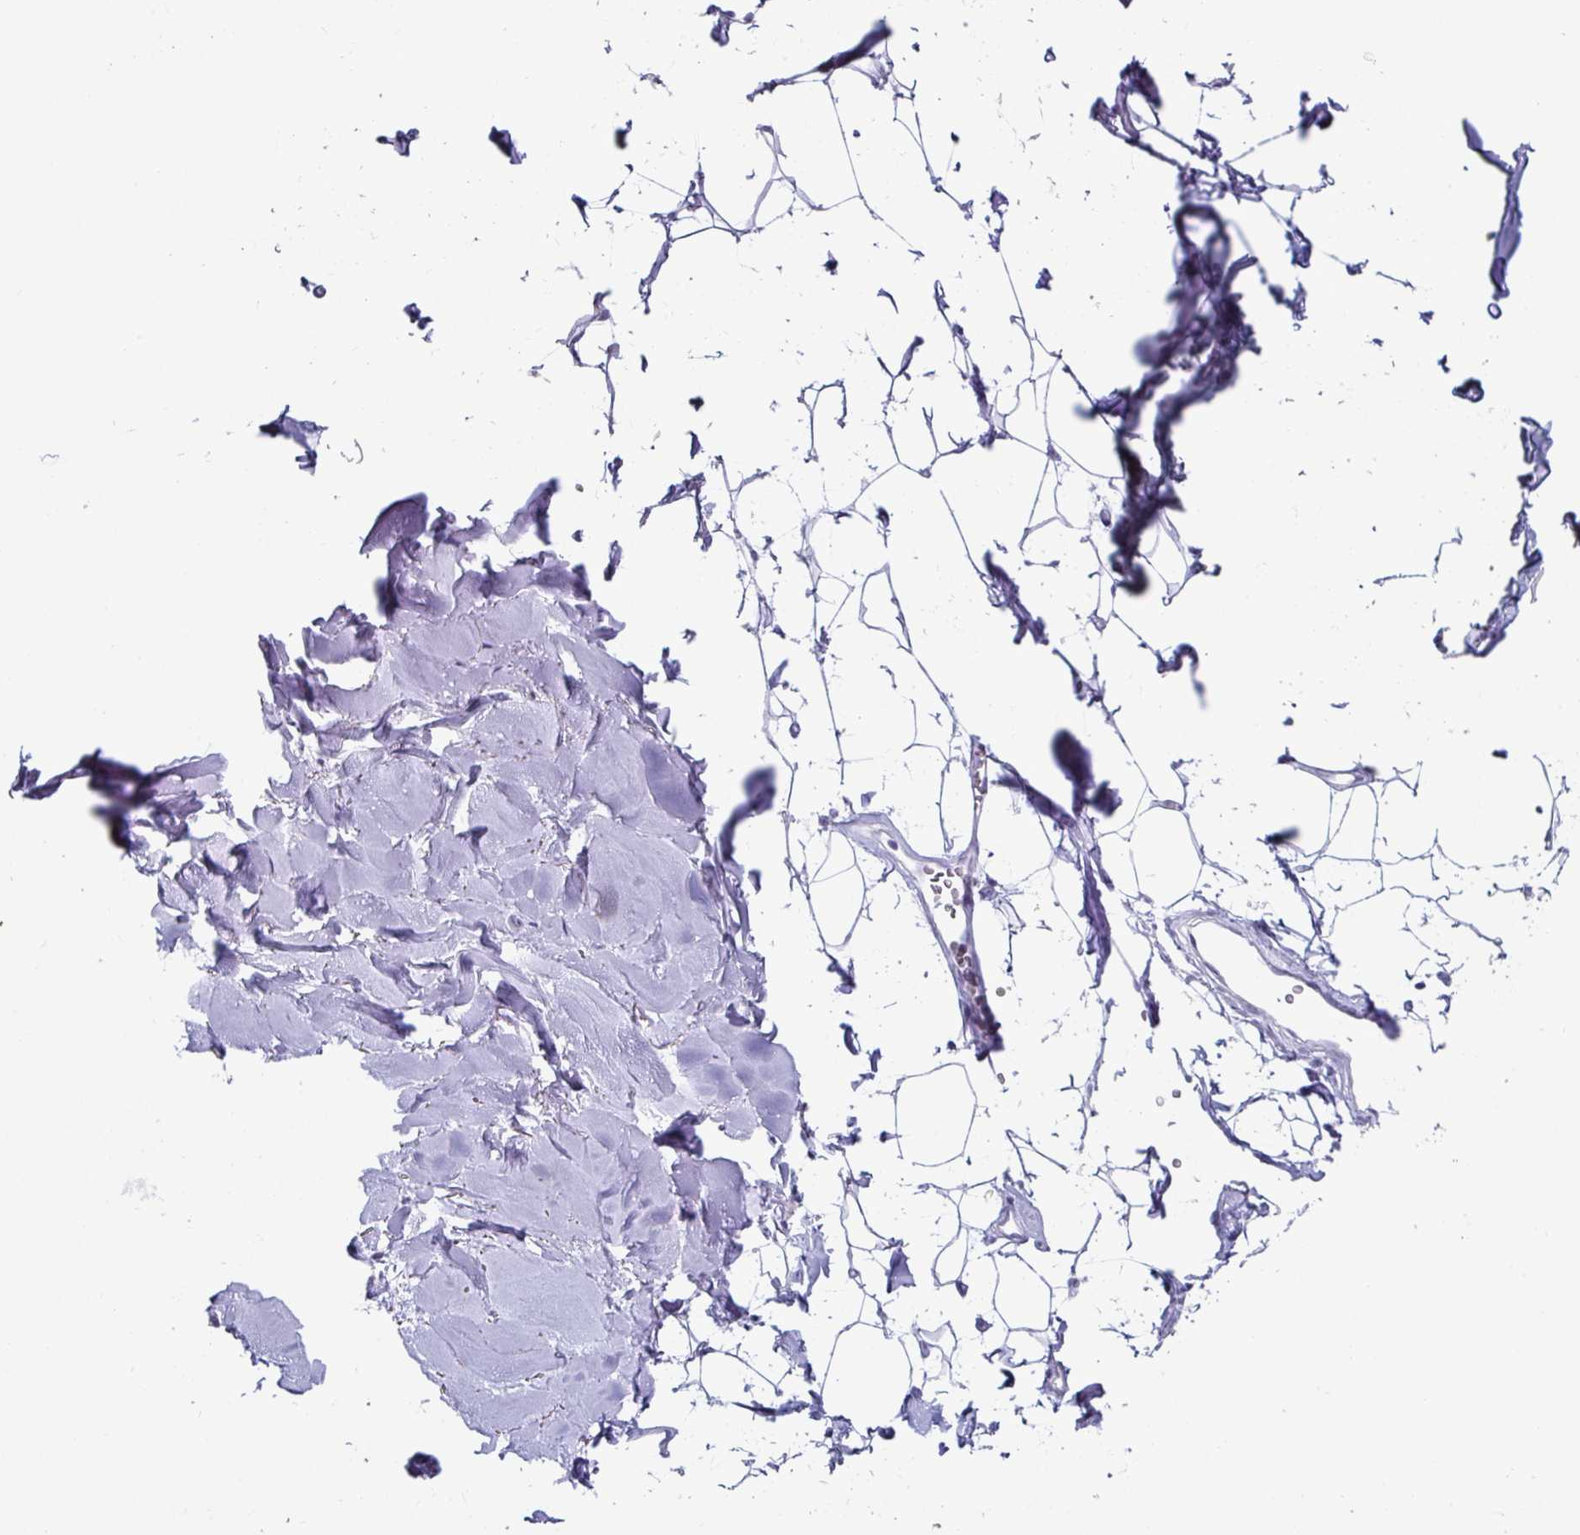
{"staining": {"intensity": "negative", "quantity": "none", "location": "none"}, "tissue": "adipose tissue", "cell_type": "Adipocytes", "image_type": "normal", "snomed": [{"axis": "morphology", "description": "Normal tissue, NOS"}, {"axis": "topography", "description": "Cartilage tissue"}, {"axis": "topography", "description": "Bronchus"}], "caption": "Immunohistochemistry of normal adipose tissue exhibits no staining in adipocytes.", "gene": "VSIG10L", "patient": {"sex": "female", "age": 79}}